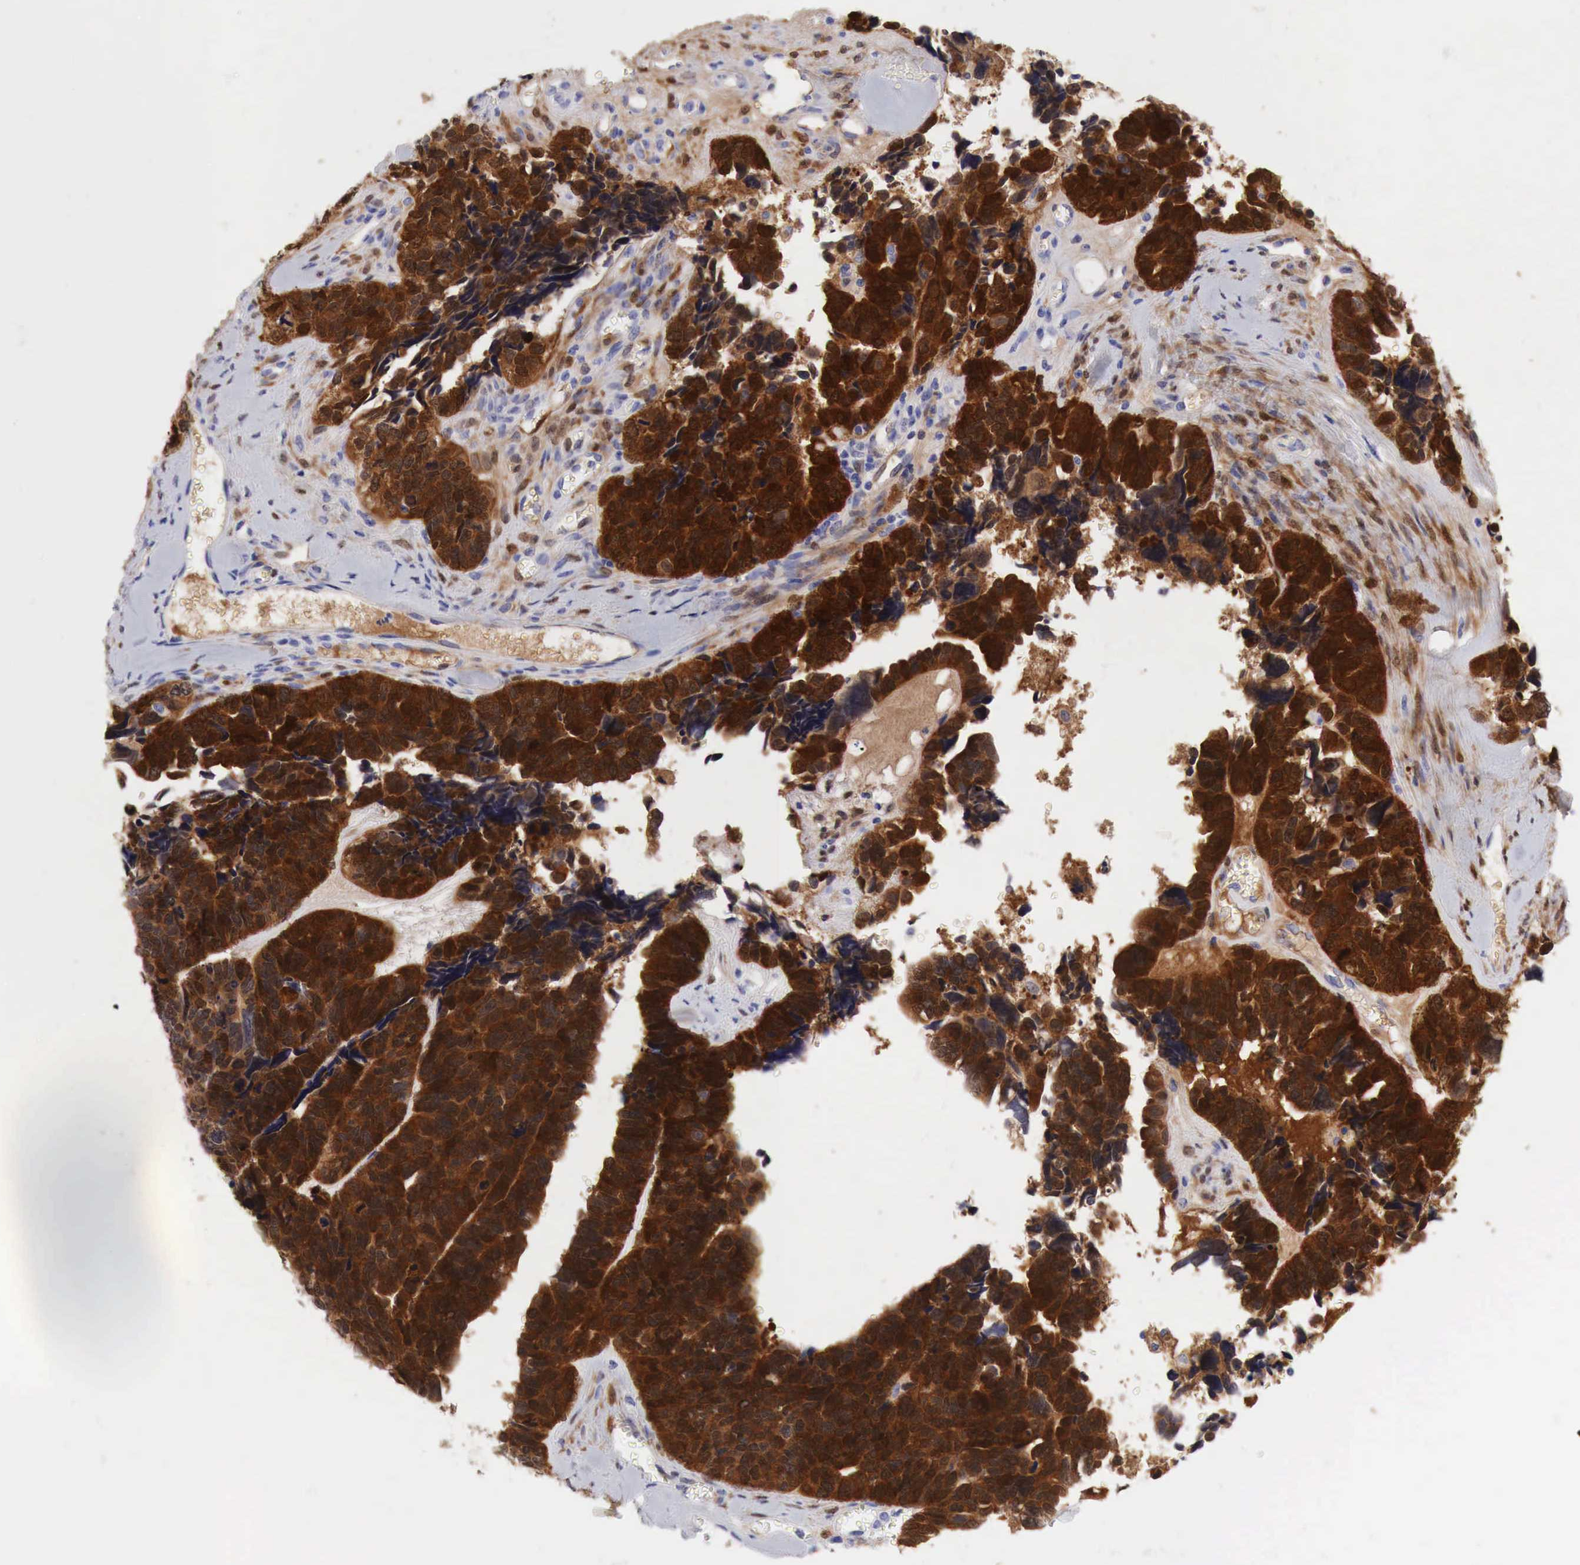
{"staining": {"intensity": "strong", "quantity": ">75%", "location": "cytoplasmic/membranous"}, "tissue": "ovarian cancer", "cell_type": "Tumor cells", "image_type": "cancer", "snomed": [{"axis": "morphology", "description": "Cystadenocarcinoma, serous, NOS"}, {"axis": "topography", "description": "Ovary"}], "caption": "The photomicrograph exhibits immunohistochemical staining of serous cystadenocarcinoma (ovarian). There is strong cytoplasmic/membranous staining is seen in approximately >75% of tumor cells. Immunohistochemistry stains the protein in brown and the nuclei are stained blue.", "gene": "CDKN2A", "patient": {"sex": "female", "age": 77}}